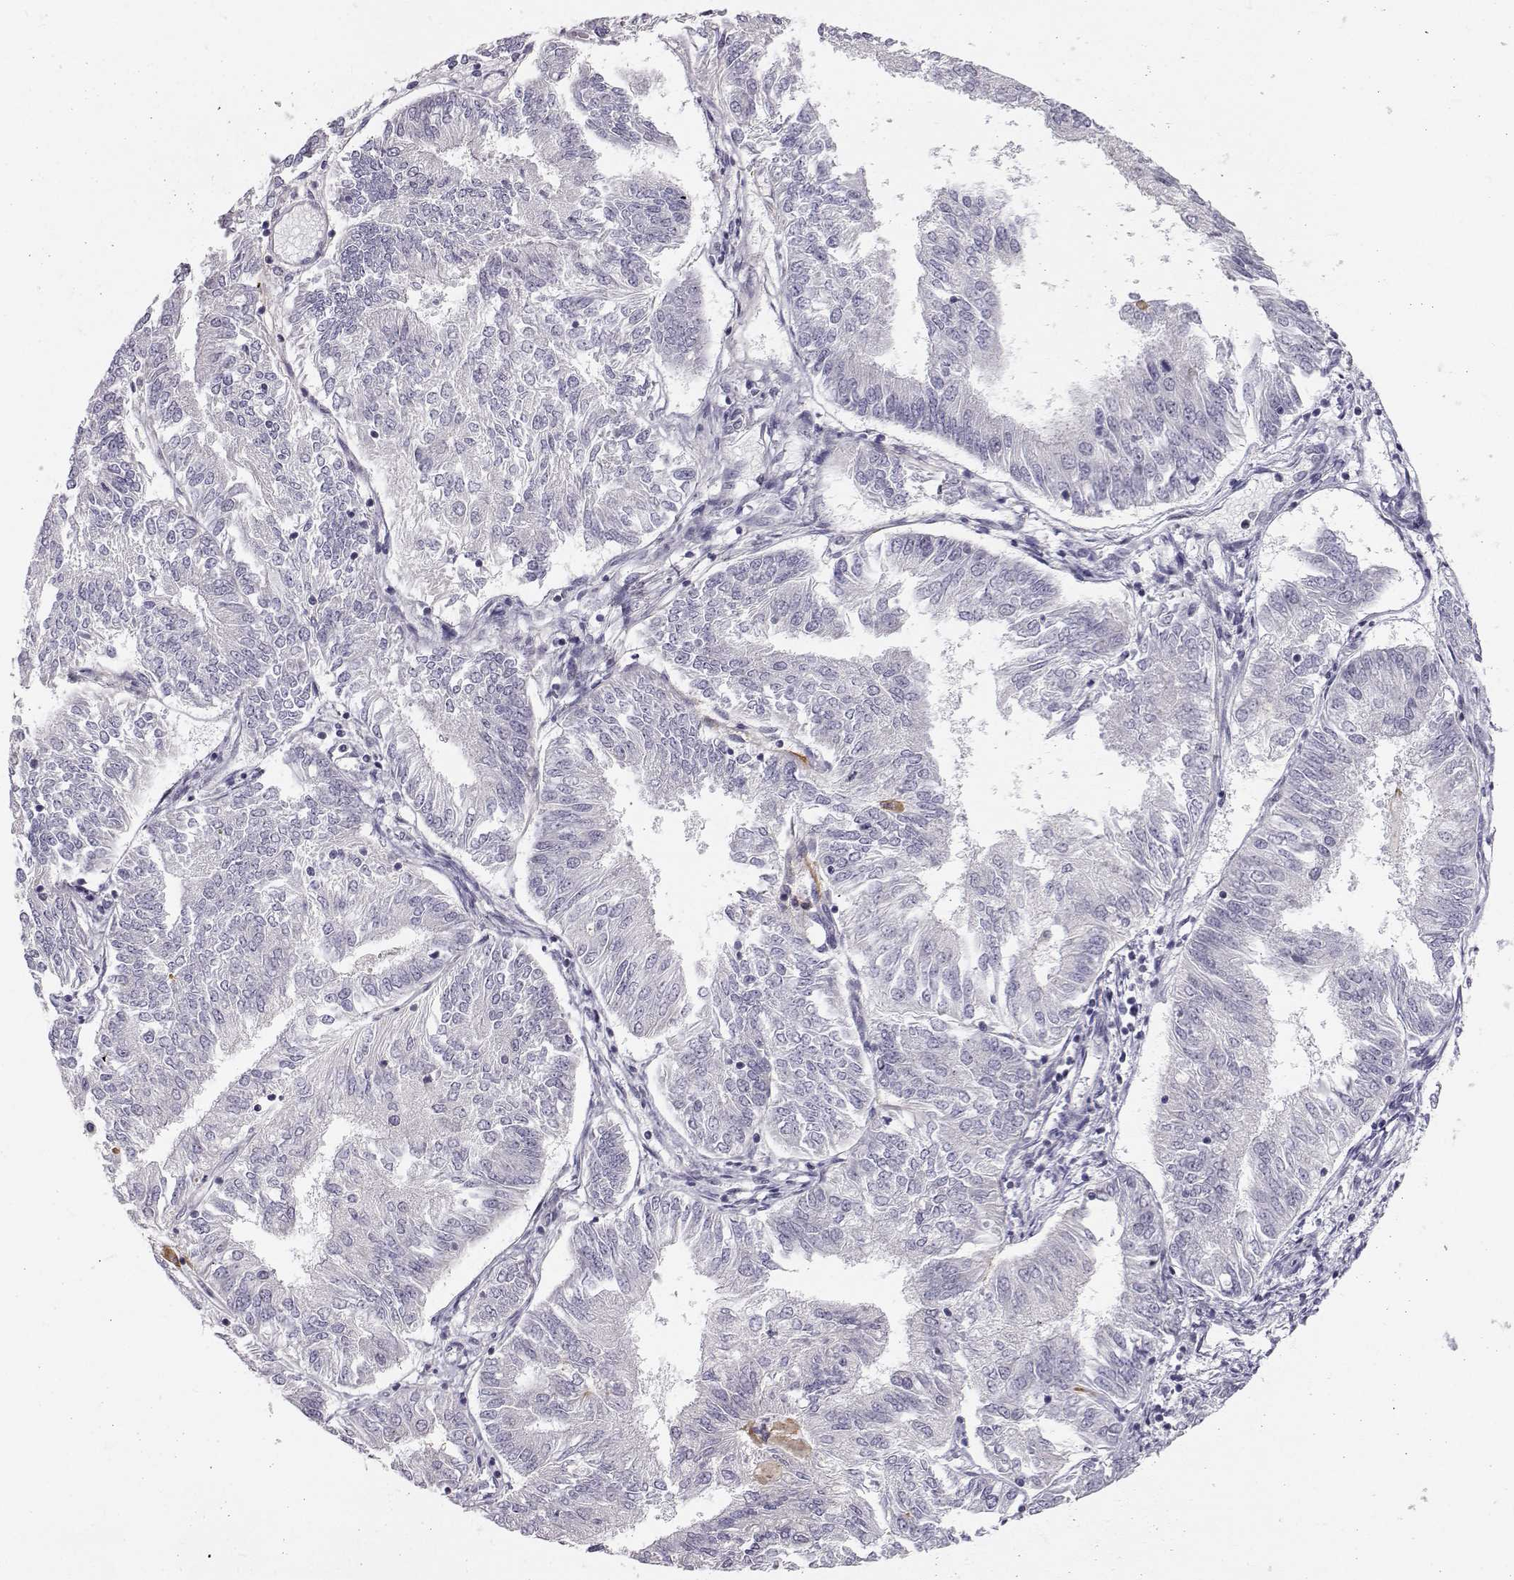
{"staining": {"intensity": "negative", "quantity": "none", "location": "none"}, "tissue": "endometrial cancer", "cell_type": "Tumor cells", "image_type": "cancer", "snomed": [{"axis": "morphology", "description": "Adenocarcinoma, NOS"}, {"axis": "topography", "description": "Endometrium"}], "caption": "There is no significant positivity in tumor cells of endometrial adenocarcinoma.", "gene": "ZNF185", "patient": {"sex": "female", "age": 58}}